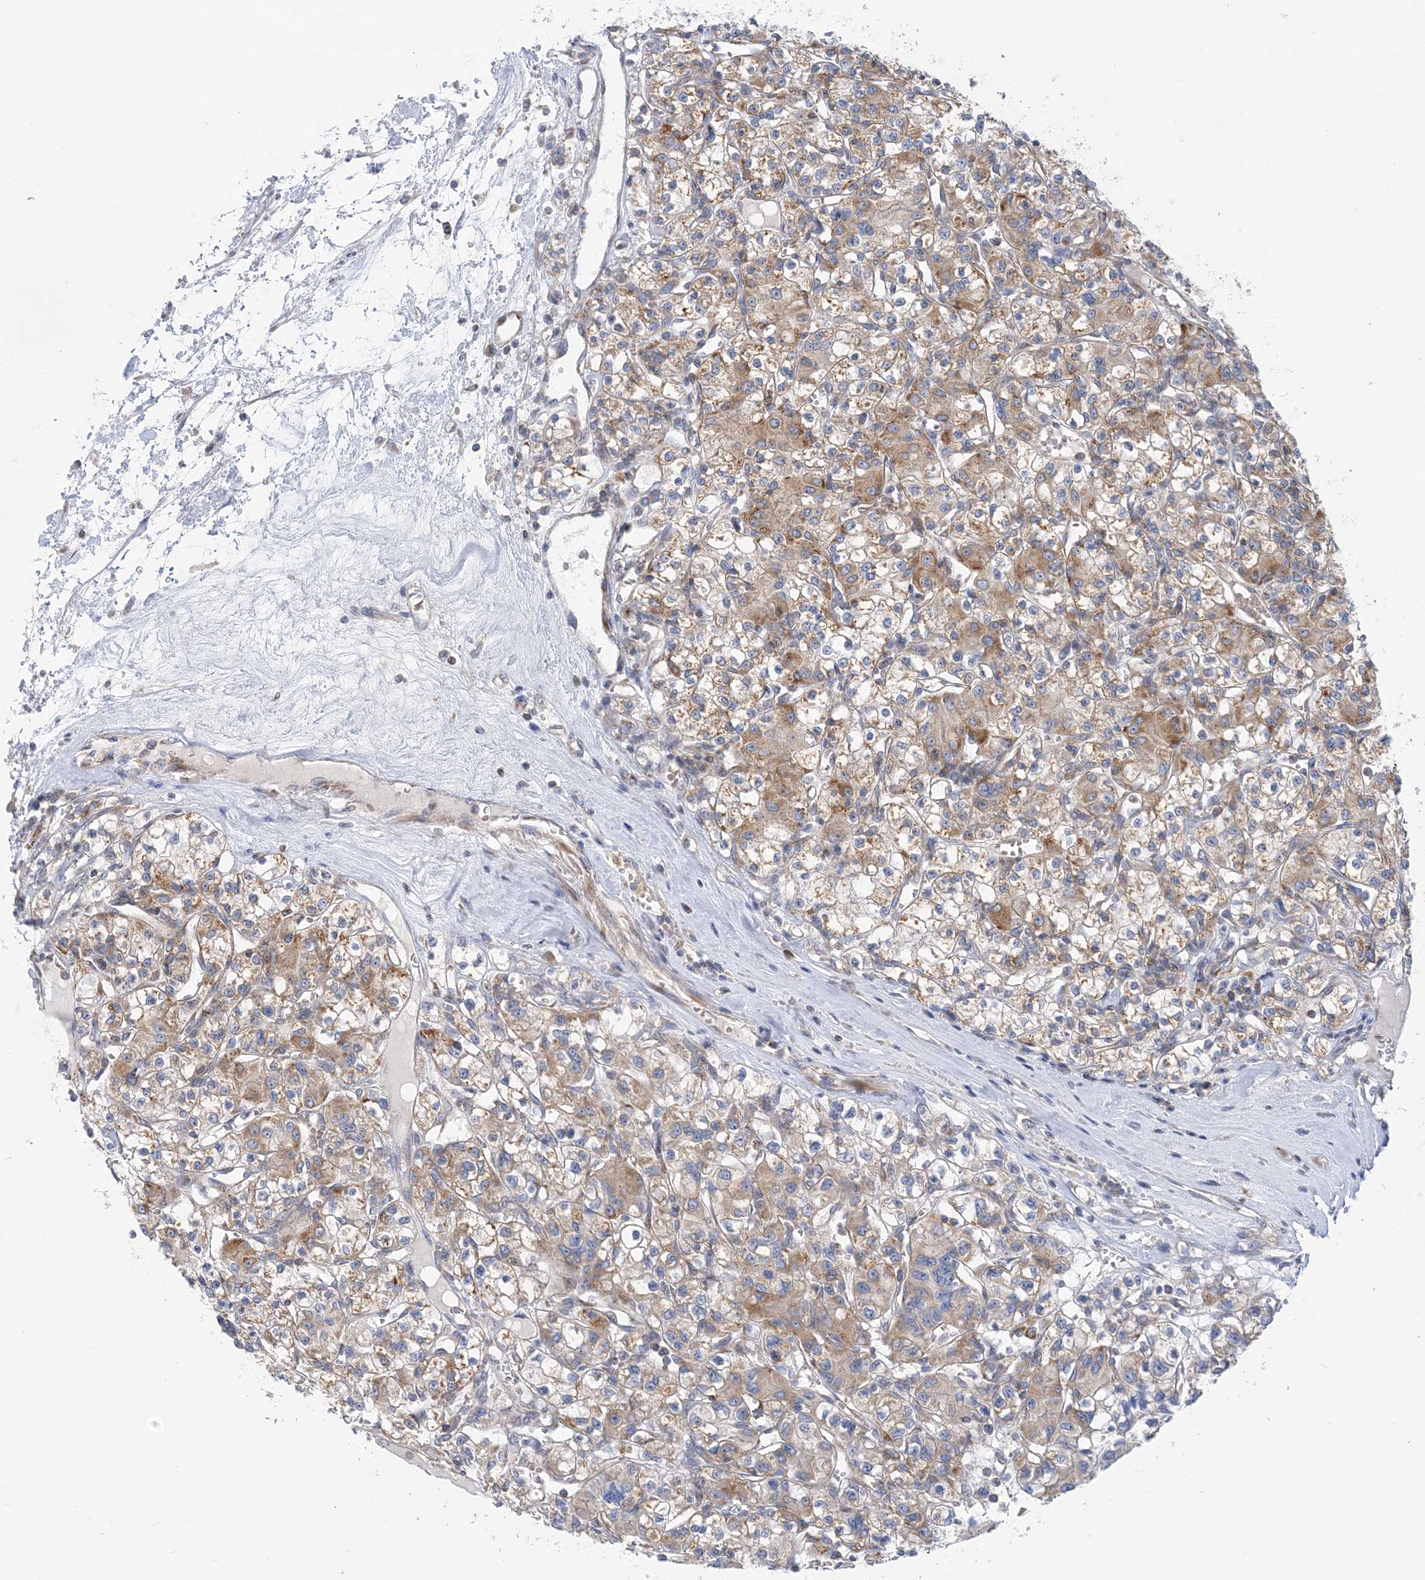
{"staining": {"intensity": "moderate", "quantity": ">75%", "location": "cytoplasmic/membranous"}, "tissue": "renal cancer", "cell_type": "Tumor cells", "image_type": "cancer", "snomed": [{"axis": "morphology", "description": "Adenocarcinoma, NOS"}, {"axis": "topography", "description": "Kidney"}], "caption": "Renal cancer (adenocarcinoma) stained with a protein marker shows moderate staining in tumor cells.", "gene": "FAM114A2", "patient": {"sex": "female", "age": 59}}